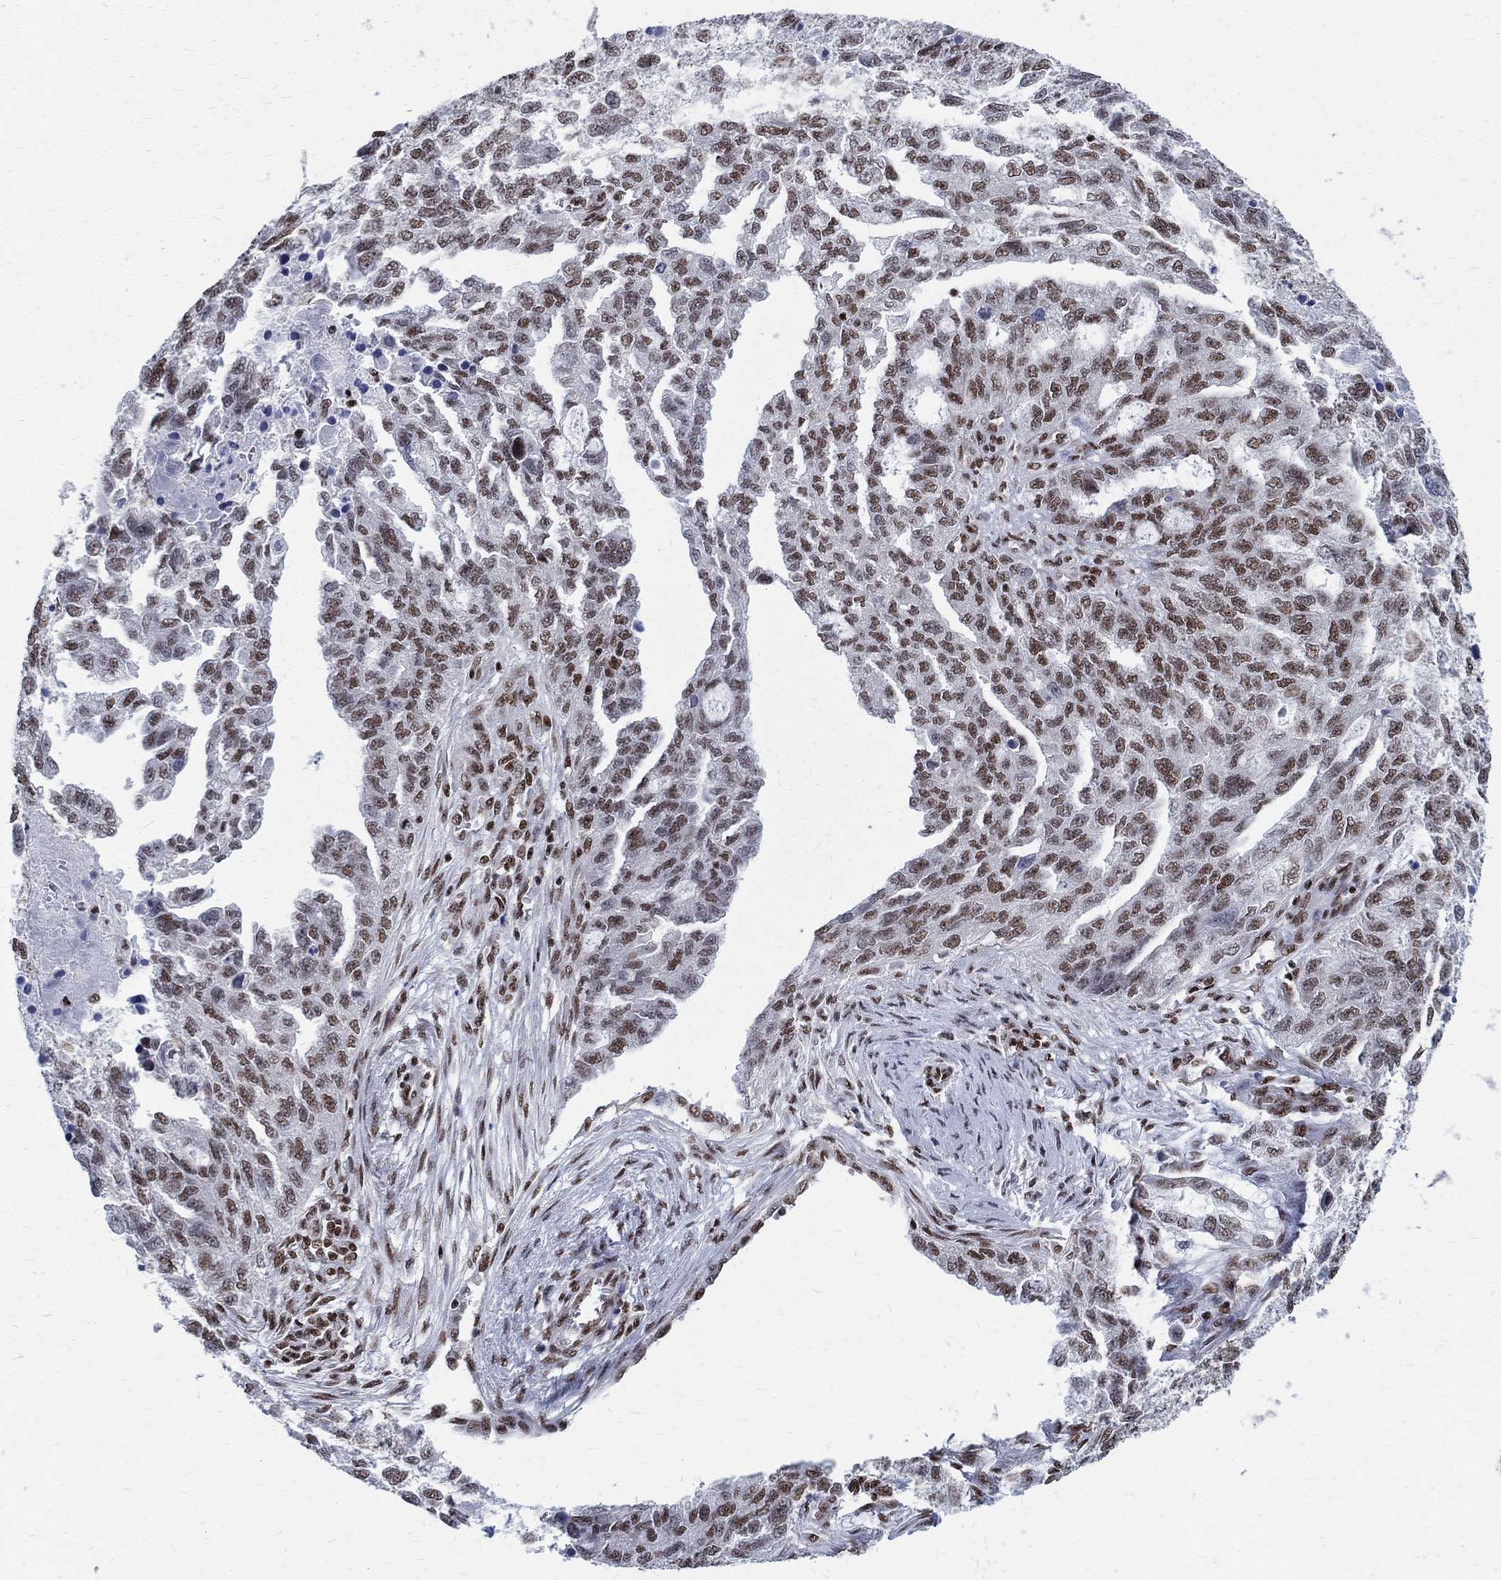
{"staining": {"intensity": "moderate", "quantity": "25%-75%", "location": "nuclear"}, "tissue": "ovarian cancer", "cell_type": "Tumor cells", "image_type": "cancer", "snomed": [{"axis": "morphology", "description": "Cystadenocarcinoma, serous, NOS"}, {"axis": "topography", "description": "Ovary"}], "caption": "Ovarian serous cystadenocarcinoma was stained to show a protein in brown. There is medium levels of moderate nuclear positivity in about 25%-75% of tumor cells.", "gene": "FBXO16", "patient": {"sex": "female", "age": 51}}